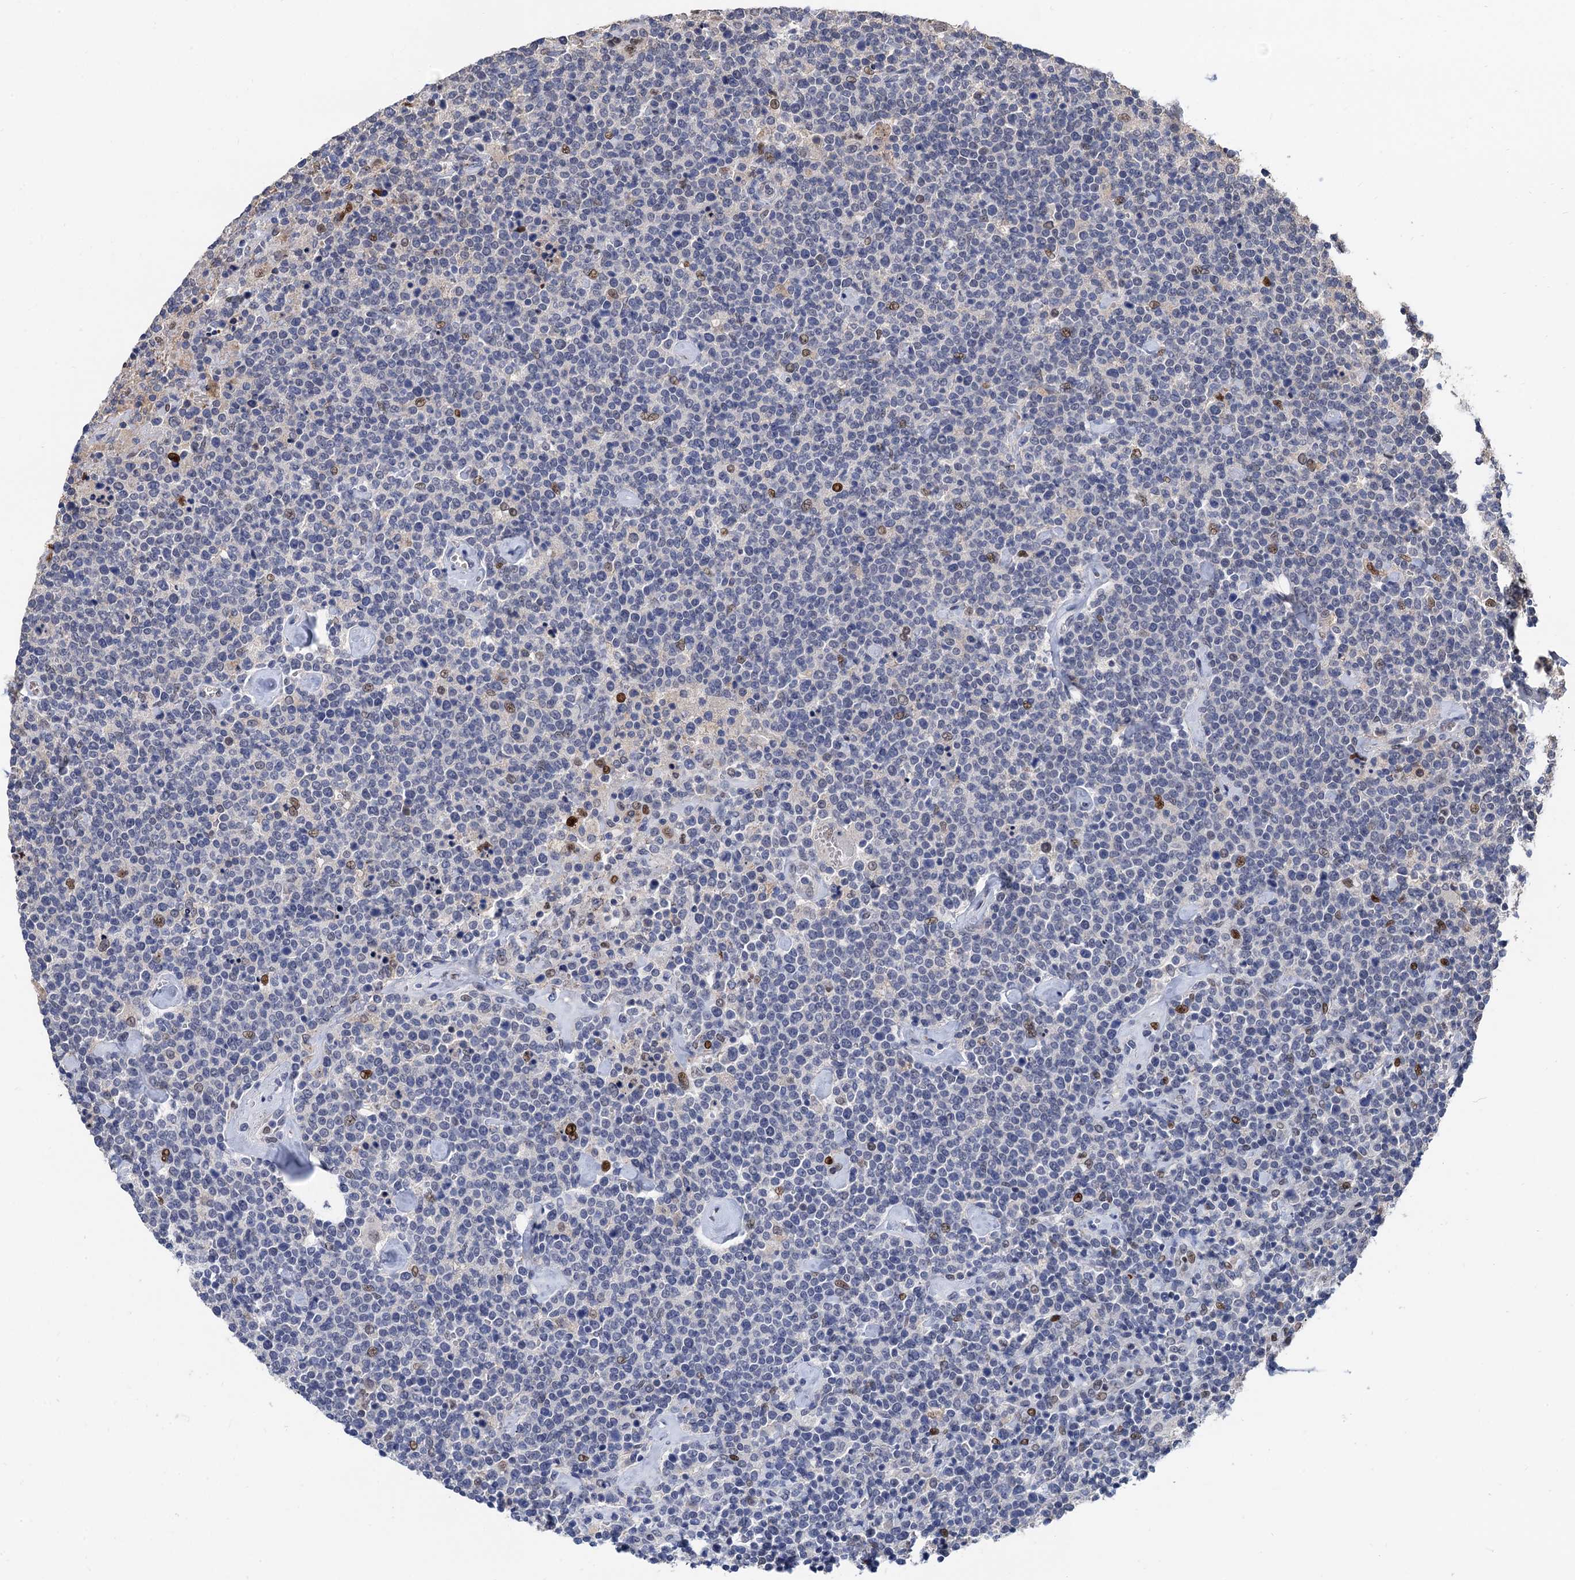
{"staining": {"intensity": "negative", "quantity": "none", "location": "none"}, "tissue": "lymphoma", "cell_type": "Tumor cells", "image_type": "cancer", "snomed": [{"axis": "morphology", "description": "Malignant lymphoma, non-Hodgkin's type, High grade"}, {"axis": "topography", "description": "Lymph node"}], "caption": "An immunohistochemistry (IHC) photomicrograph of lymphoma is shown. There is no staining in tumor cells of lymphoma.", "gene": "TSEN34", "patient": {"sex": "male", "age": 61}}